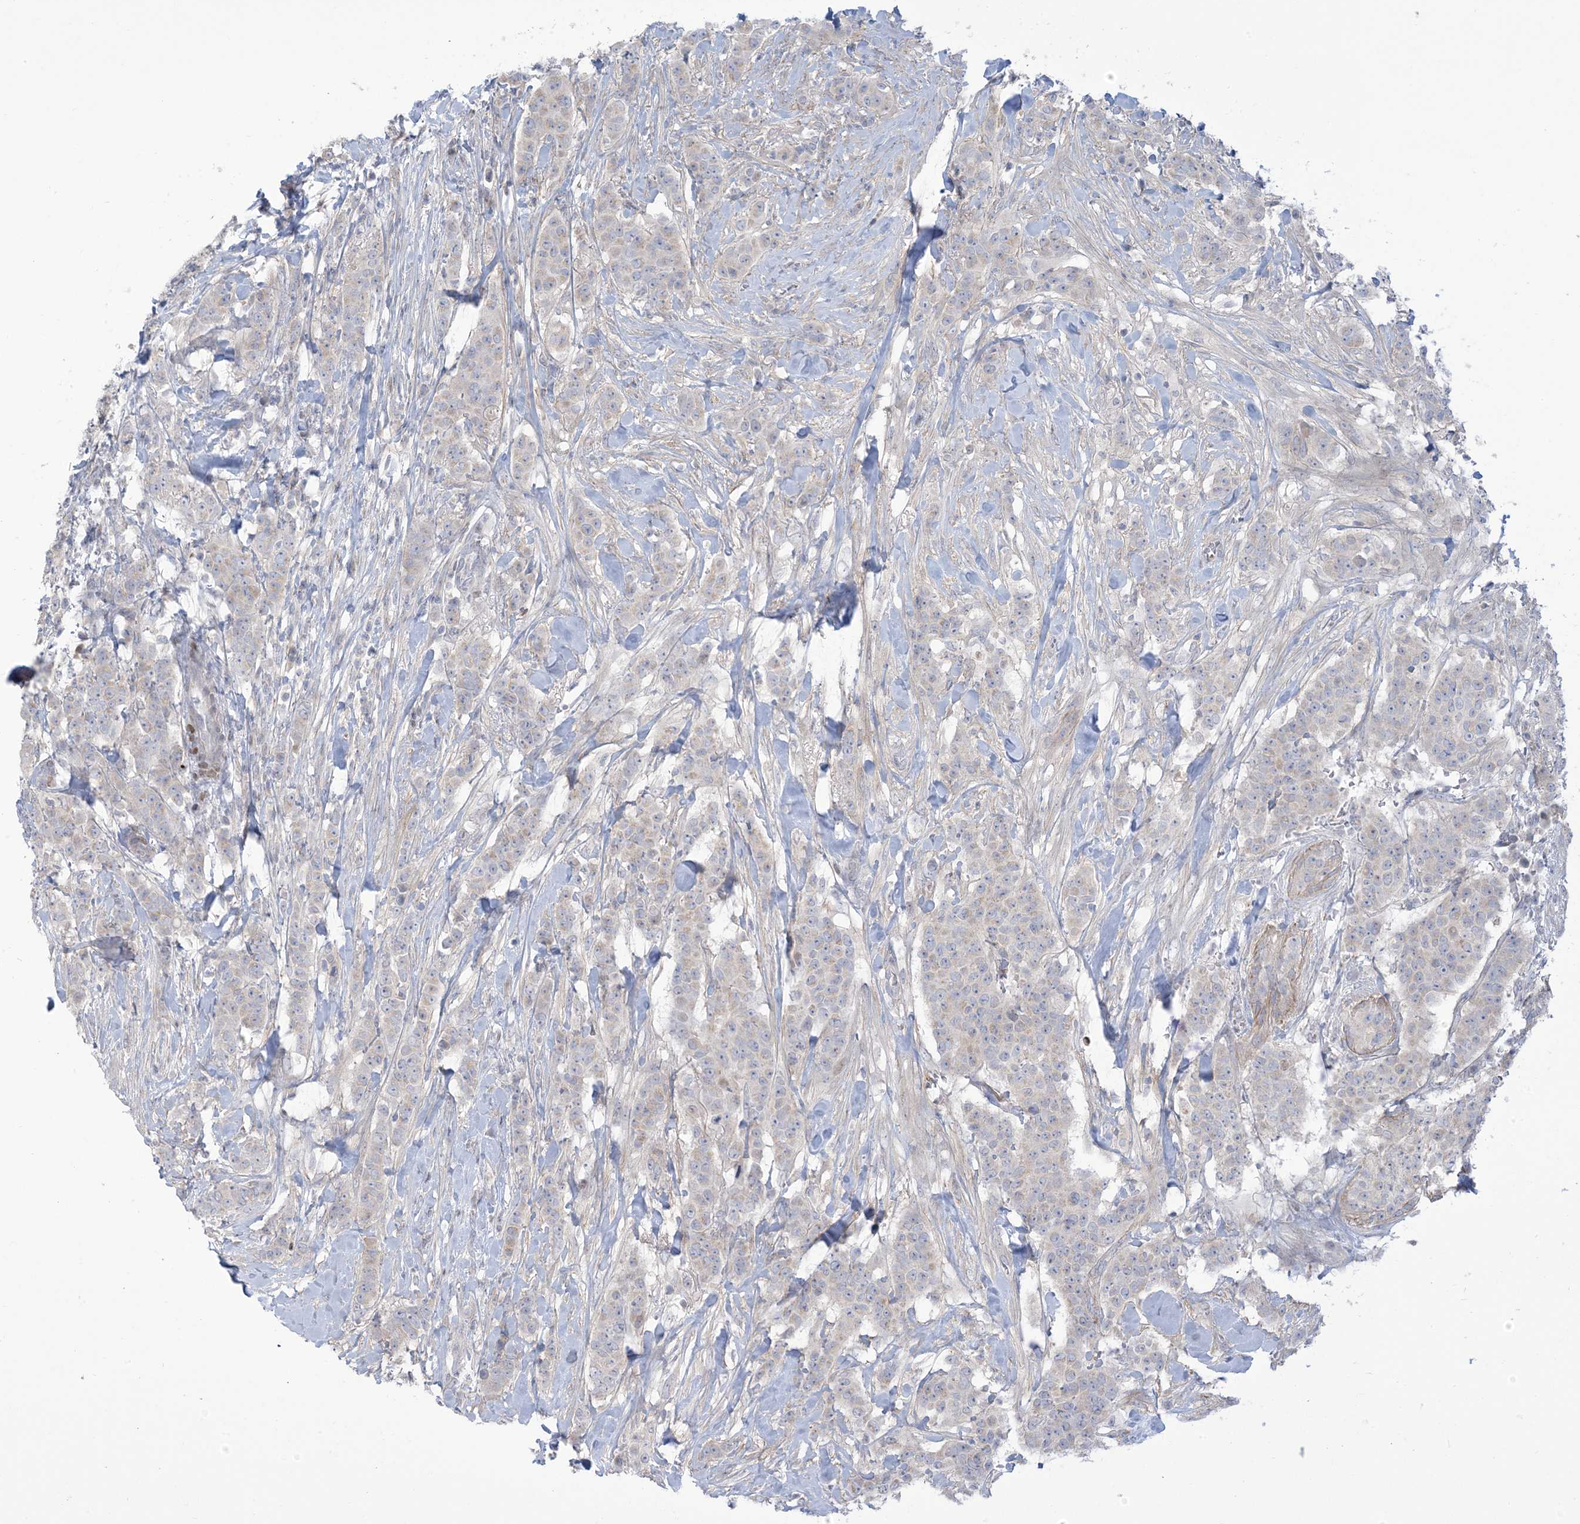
{"staining": {"intensity": "negative", "quantity": "none", "location": "none"}, "tissue": "breast cancer", "cell_type": "Tumor cells", "image_type": "cancer", "snomed": [{"axis": "morphology", "description": "Duct carcinoma"}, {"axis": "topography", "description": "Breast"}], "caption": "Immunohistochemistry (IHC) of breast invasive ductal carcinoma demonstrates no positivity in tumor cells. The staining is performed using DAB brown chromogen with nuclei counter-stained in using hematoxylin.", "gene": "AFTPH", "patient": {"sex": "female", "age": 40}}